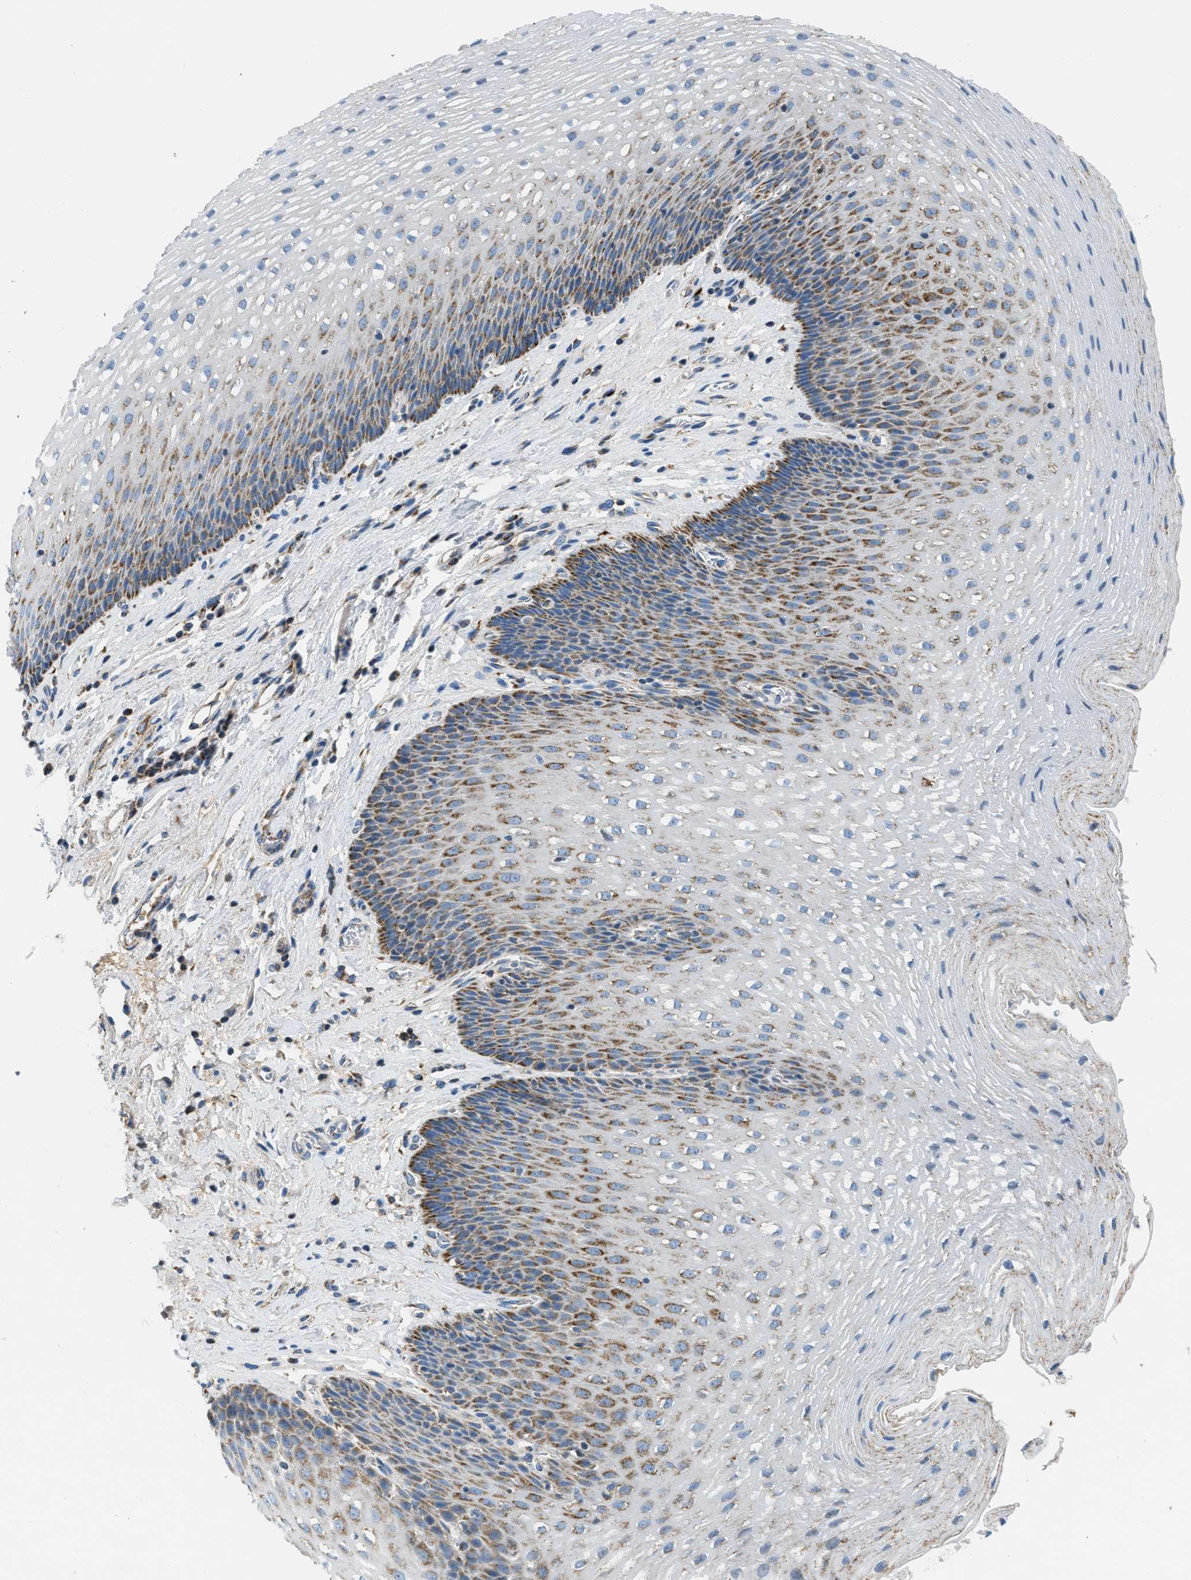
{"staining": {"intensity": "moderate", "quantity": ">75%", "location": "cytoplasmic/membranous"}, "tissue": "esophagus", "cell_type": "Squamous epithelial cells", "image_type": "normal", "snomed": [{"axis": "morphology", "description": "Normal tissue, NOS"}, {"axis": "topography", "description": "Esophagus"}], "caption": "The histopathology image exhibits staining of unremarkable esophagus, revealing moderate cytoplasmic/membranous protein expression (brown color) within squamous epithelial cells.", "gene": "ACADVL", "patient": {"sex": "male", "age": 48}}